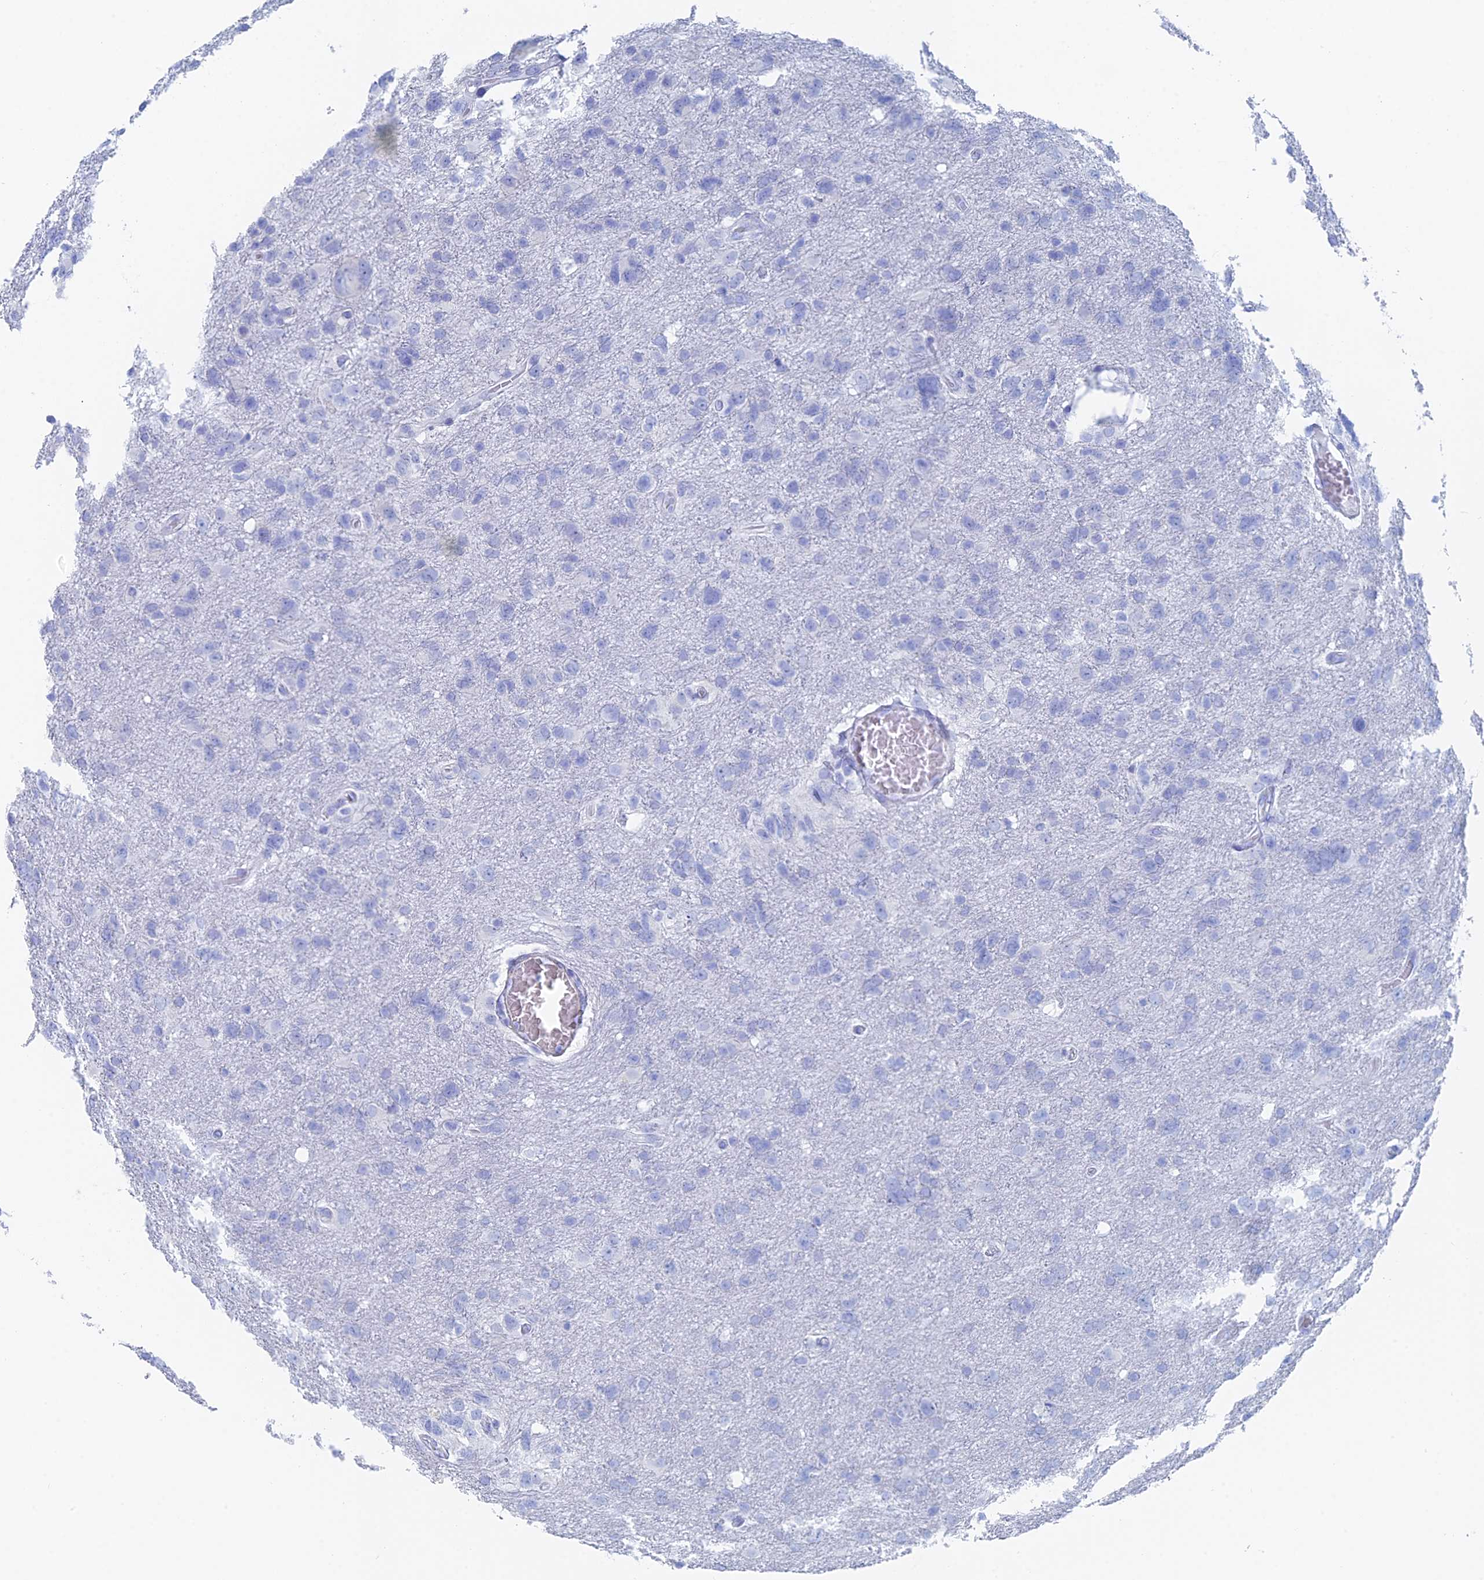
{"staining": {"intensity": "negative", "quantity": "none", "location": "none"}, "tissue": "glioma", "cell_type": "Tumor cells", "image_type": "cancer", "snomed": [{"axis": "morphology", "description": "Glioma, malignant, High grade"}, {"axis": "topography", "description": "Brain"}], "caption": "An image of human malignant glioma (high-grade) is negative for staining in tumor cells.", "gene": "KCNK18", "patient": {"sex": "male", "age": 61}}